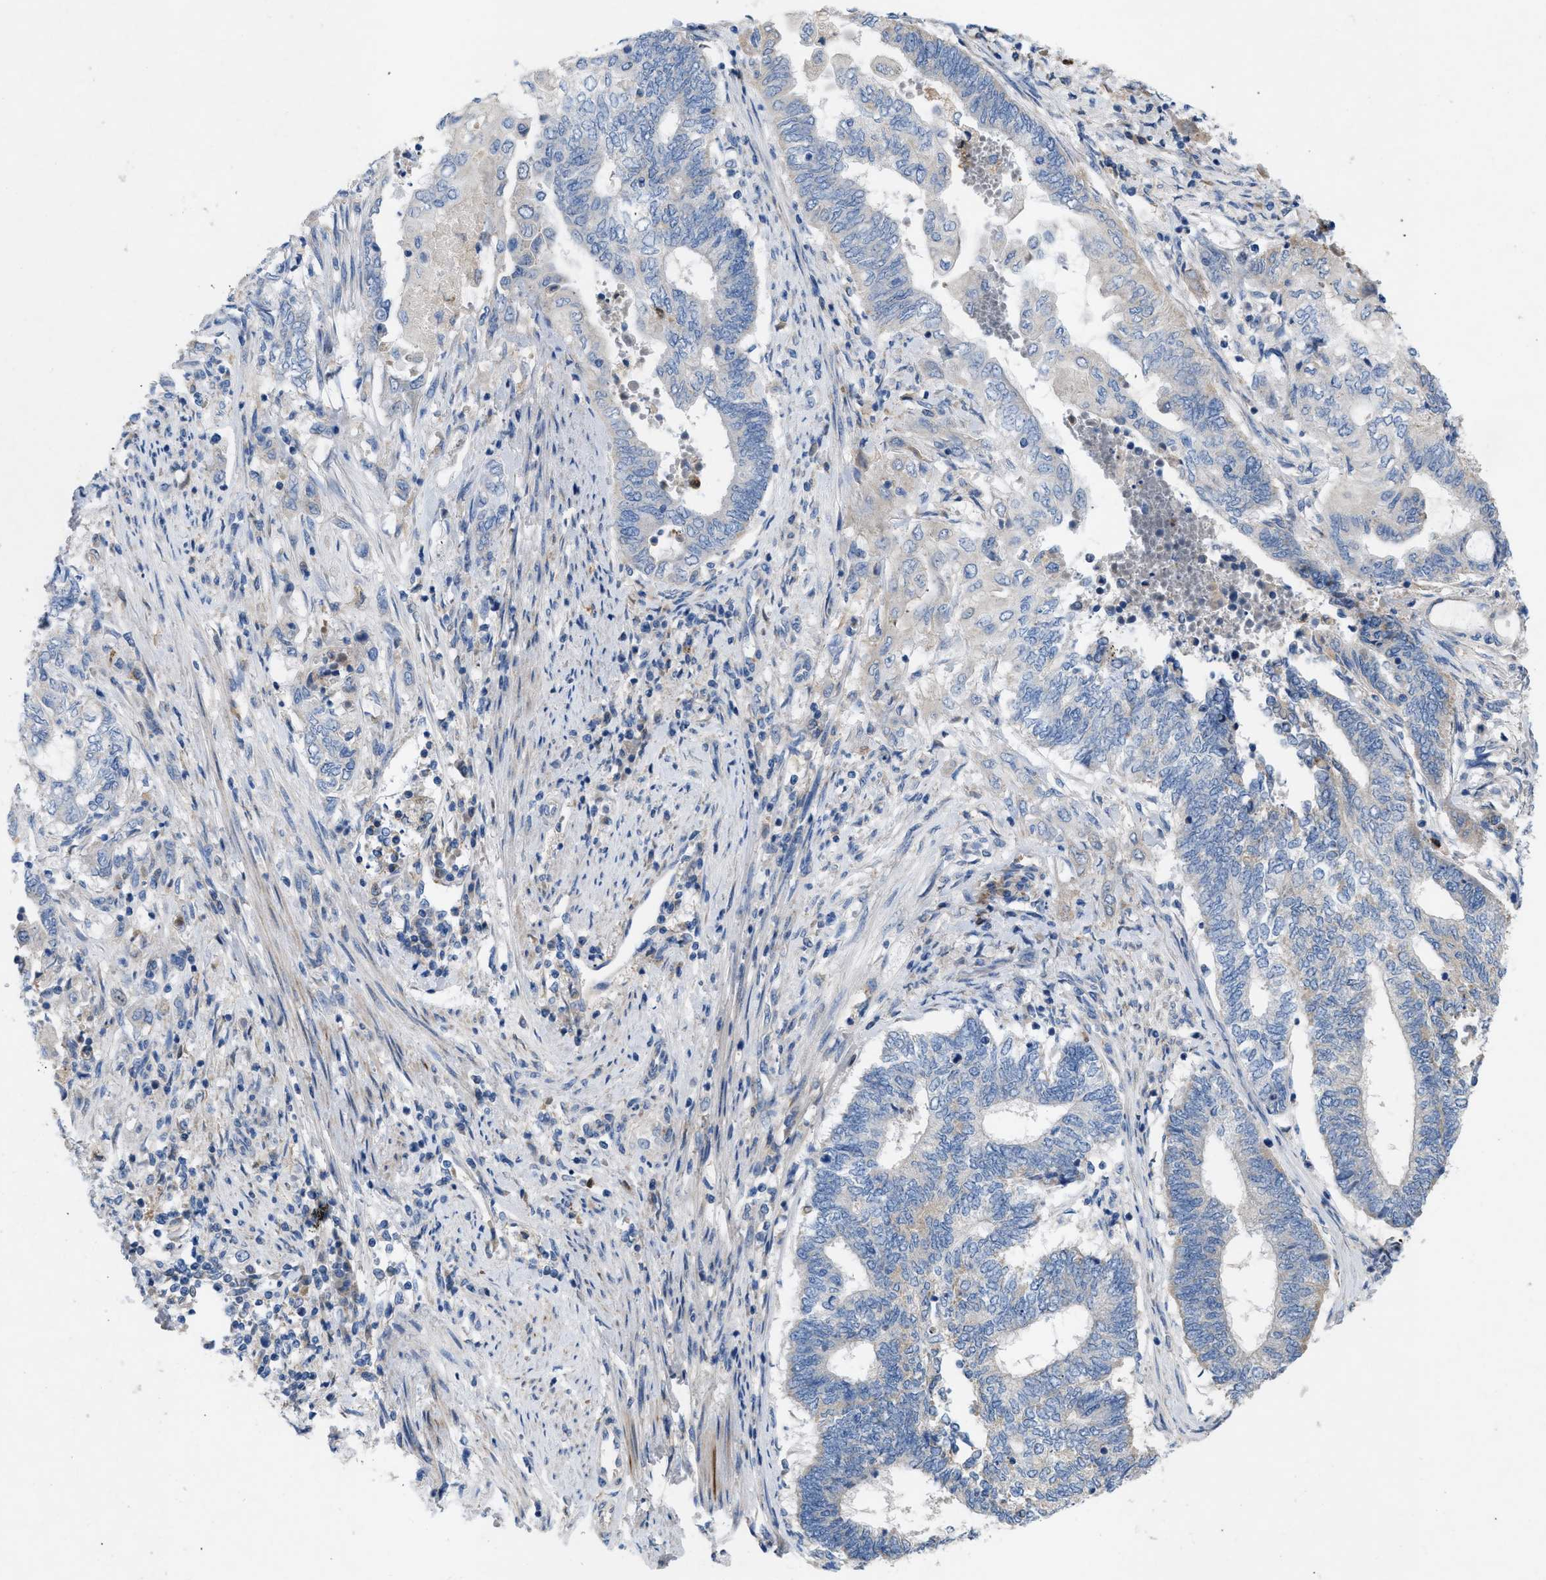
{"staining": {"intensity": "negative", "quantity": "none", "location": "none"}, "tissue": "endometrial cancer", "cell_type": "Tumor cells", "image_type": "cancer", "snomed": [{"axis": "morphology", "description": "Adenocarcinoma, NOS"}, {"axis": "topography", "description": "Uterus"}, {"axis": "topography", "description": "Endometrium"}], "caption": "An immunohistochemistry photomicrograph of endometrial cancer (adenocarcinoma) is shown. There is no staining in tumor cells of endometrial cancer (adenocarcinoma). Brightfield microscopy of immunohistochemistry (IHC) stained with DAB (3,3'-diaminobenzidine) (brown) and hematoxylin (blue), captured at high magnification.", "gene": "PLPPR5", "patient": {"sex": "female", "age": 70}}